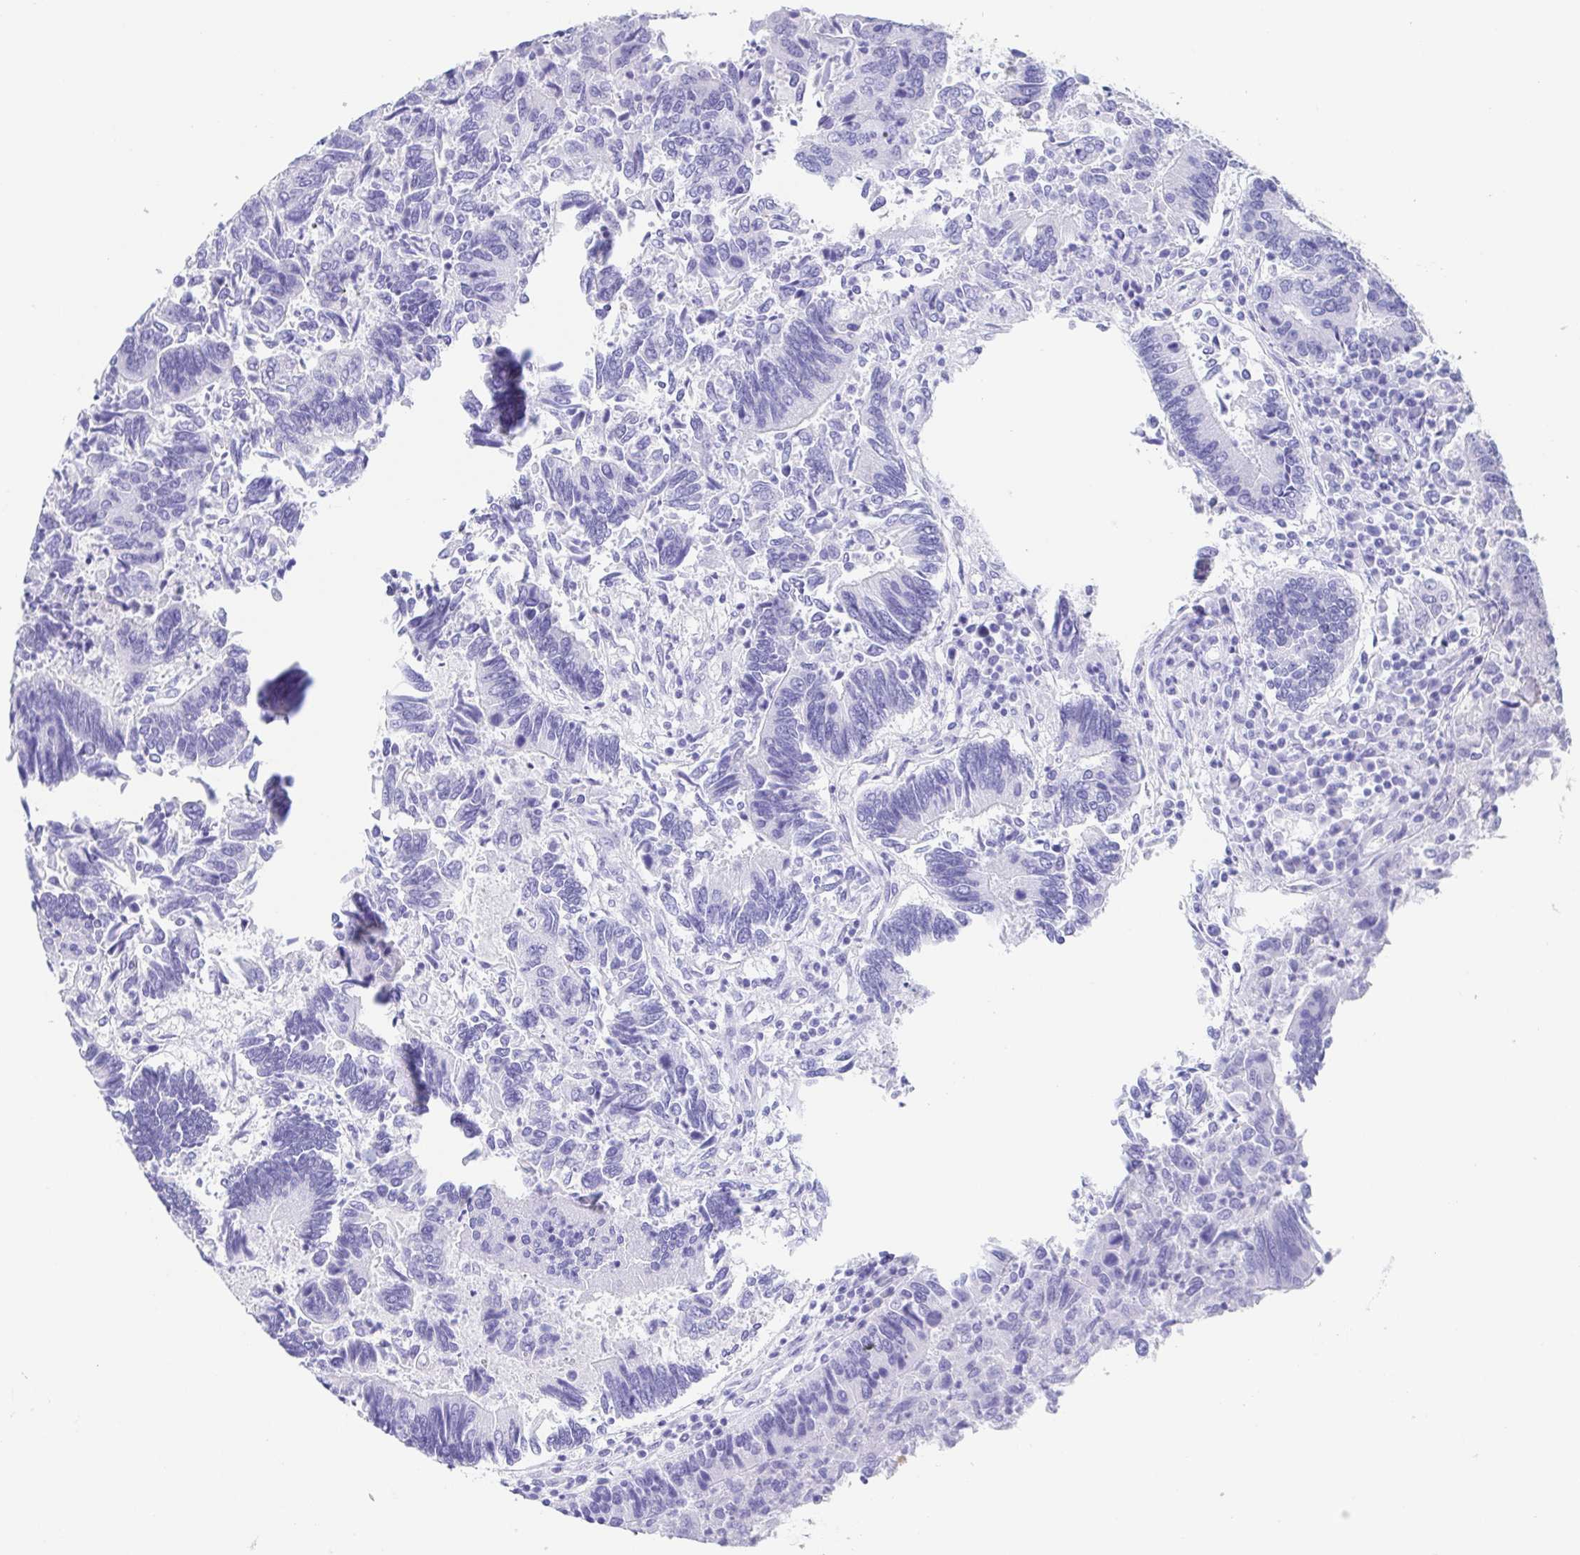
{"staining": {"intensity": "negative", "quantity": "none", "location": "none"}, "tissue": "colorectal cancer", "cell_type": "Tumor cells", "image_type": "cancer", "snomed": [{"axis": "morphology", "description": "Adenocarcinoma, NOS"}, {"axis": "topography", "description": "Colon"}], "caption": "There is no significant staining in tumor cells of colorectal adenocarcinoma.", "gene": "GKN1", "patient": {"sex": "female", "age": 67}}